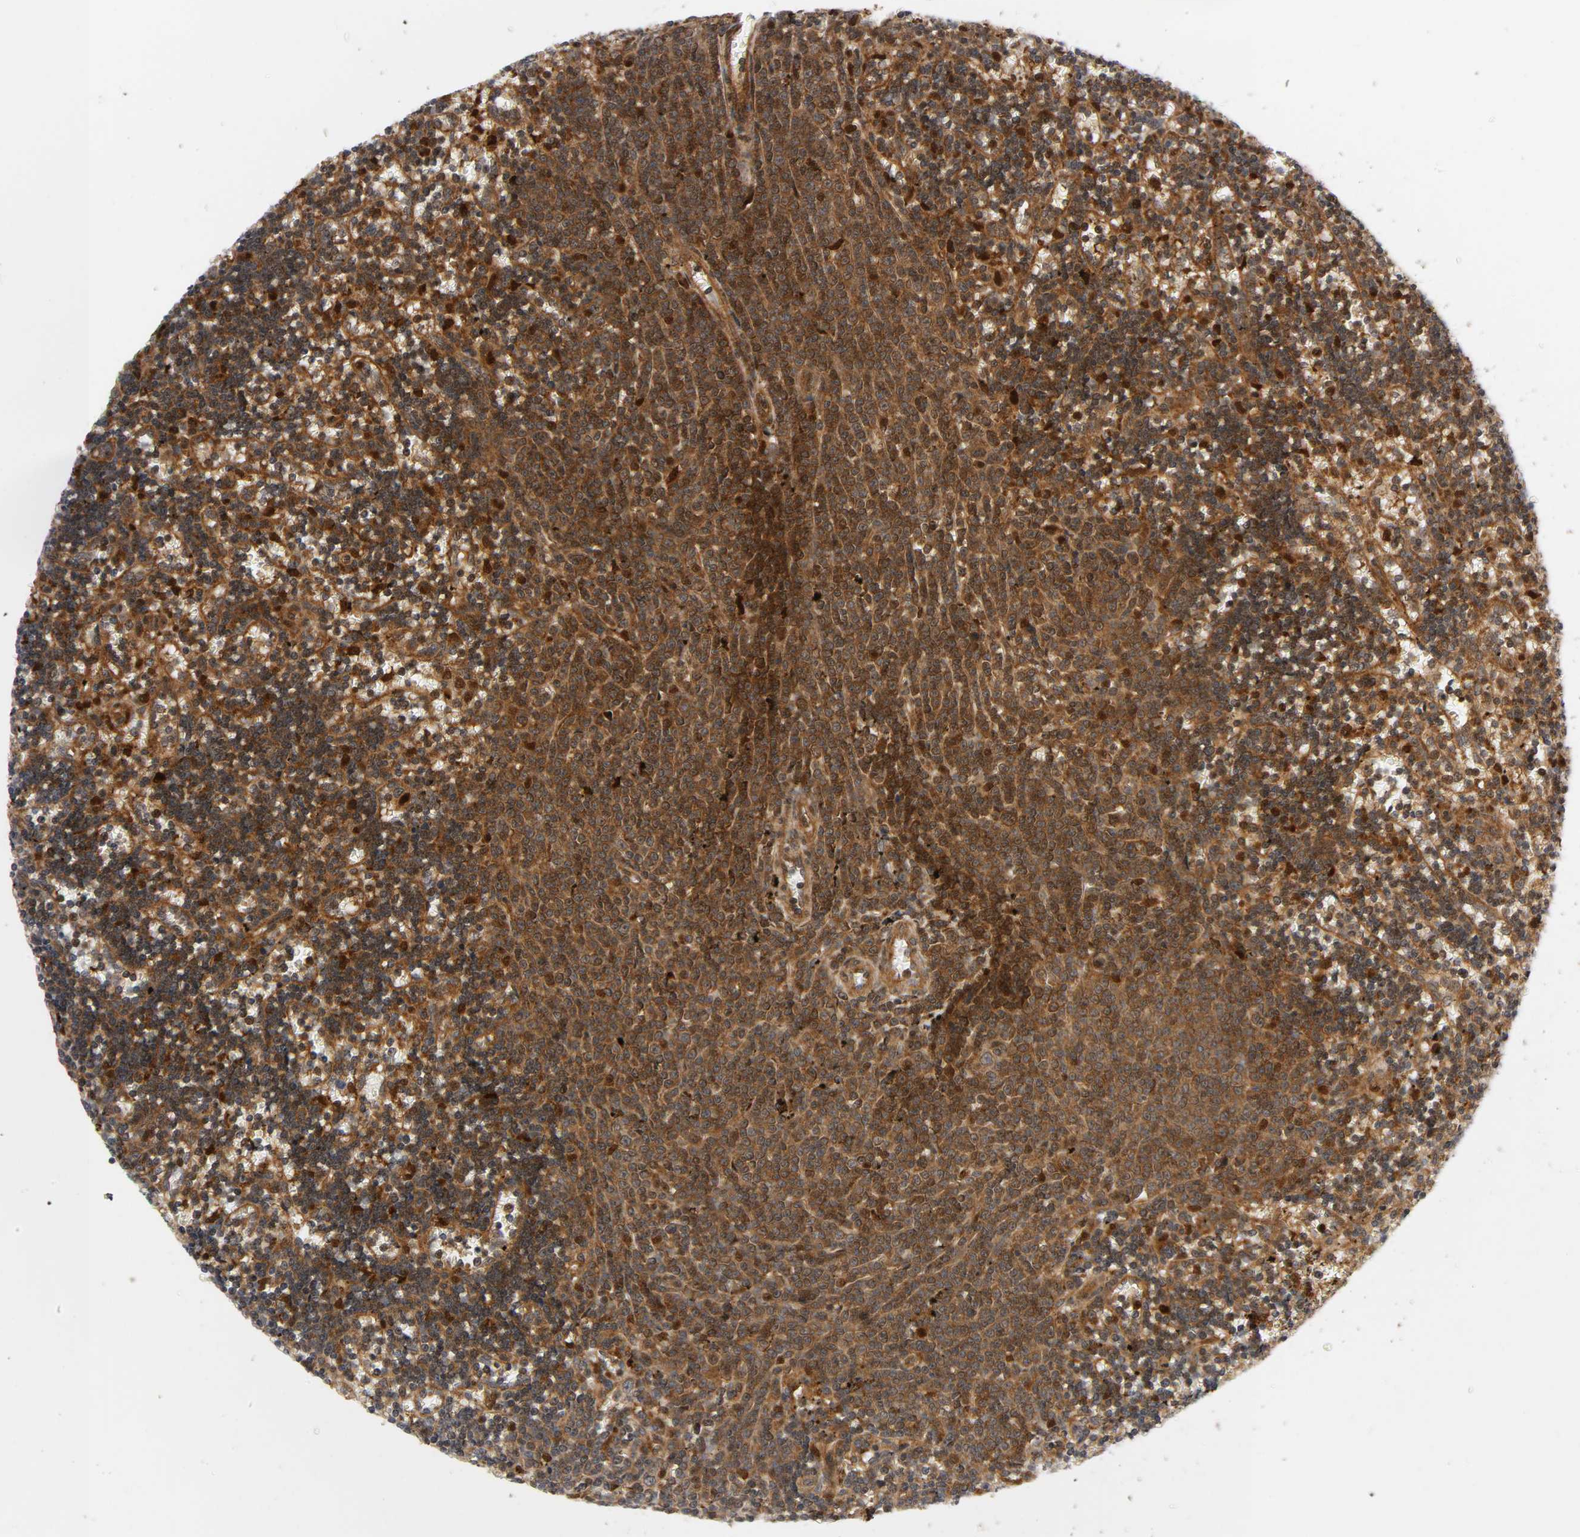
{"staining": {"intensity": "strong", "quantity": ">75%", "location": "cytoplasmic/membranous"}, "tissue": "lymphoma", "cell_type": "Tumor cells", "image_type": "cancer", "snomed": [{"axis": "morphology", "description": "Malignant lymphoma, non-Hodgkin's type, Low grade"}, {"axis": "topography", "description": "Spleen"}], "caption": "A brown stain labels strong cytoplasmic/membranous expression of a protein in human low-grade malignant lymphoma, non-Hodgkin's type tumor cells. (IHC, brightfield microscopy, high magnification).", "gene": "CHUK", "patient": {"sex": "male", "age": 60}}